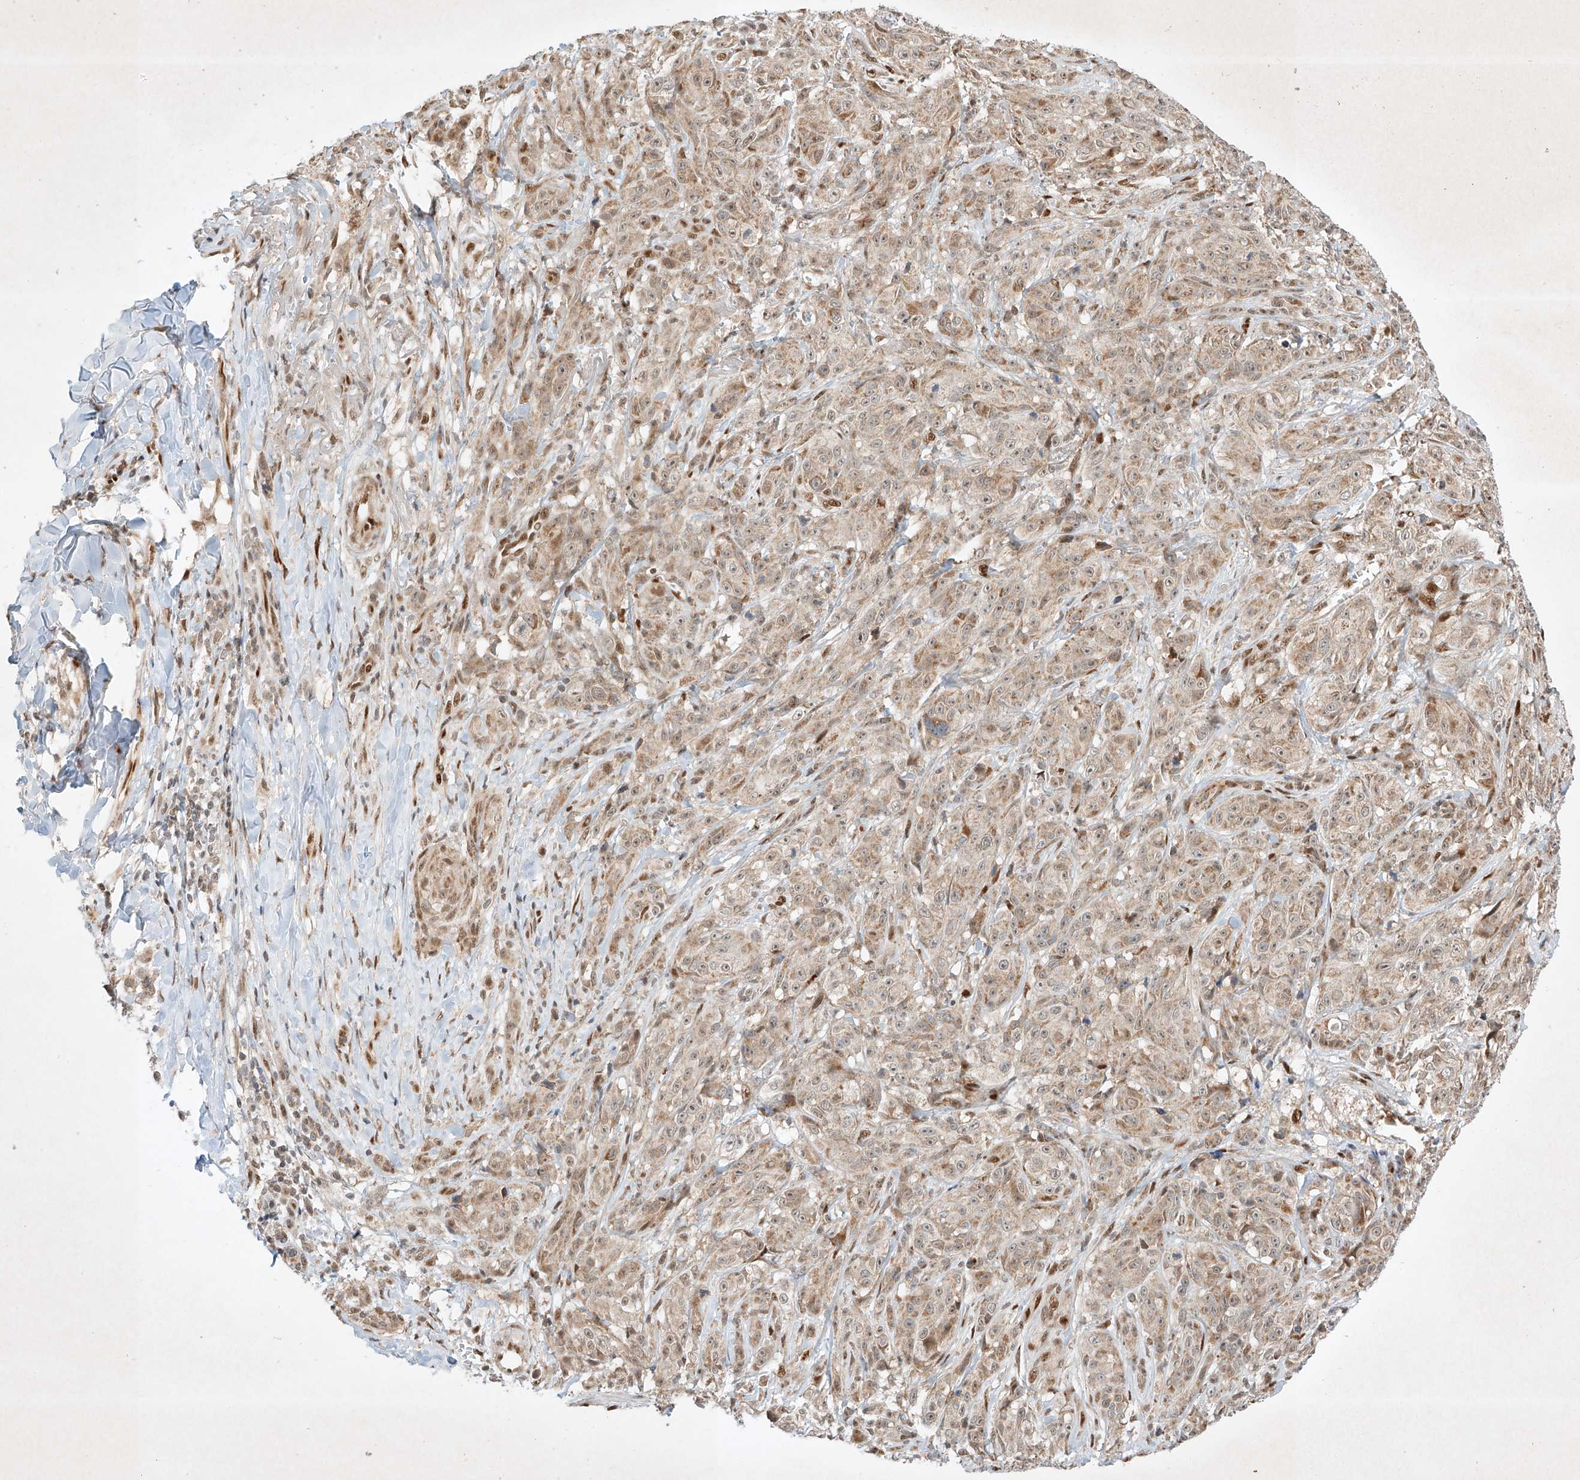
{"staining": {"intensity": "weak", "quantity": ">75%", "location": "cytoplasmic/membranous,nuclear"}, "tissue": "melanoma", "cell_type": "Tumor cells", "image_type": "cancer", "snomed": [{"axis": "morphology", "description": "Malignant melanoma, NOS"}, {"axis": "topography", "description": "Skin"}], "caption": "High-power microscopy captured an IHC histopathology image of melanoma, revealing weak cytoplasmic/membranous and nuclear expression in approximately >75% of tumor cells. The protein is shown in brown color, while the nuclei are stained blue.", "gene": "EPG5", "patient": {"sex": "male", "age": 73}}